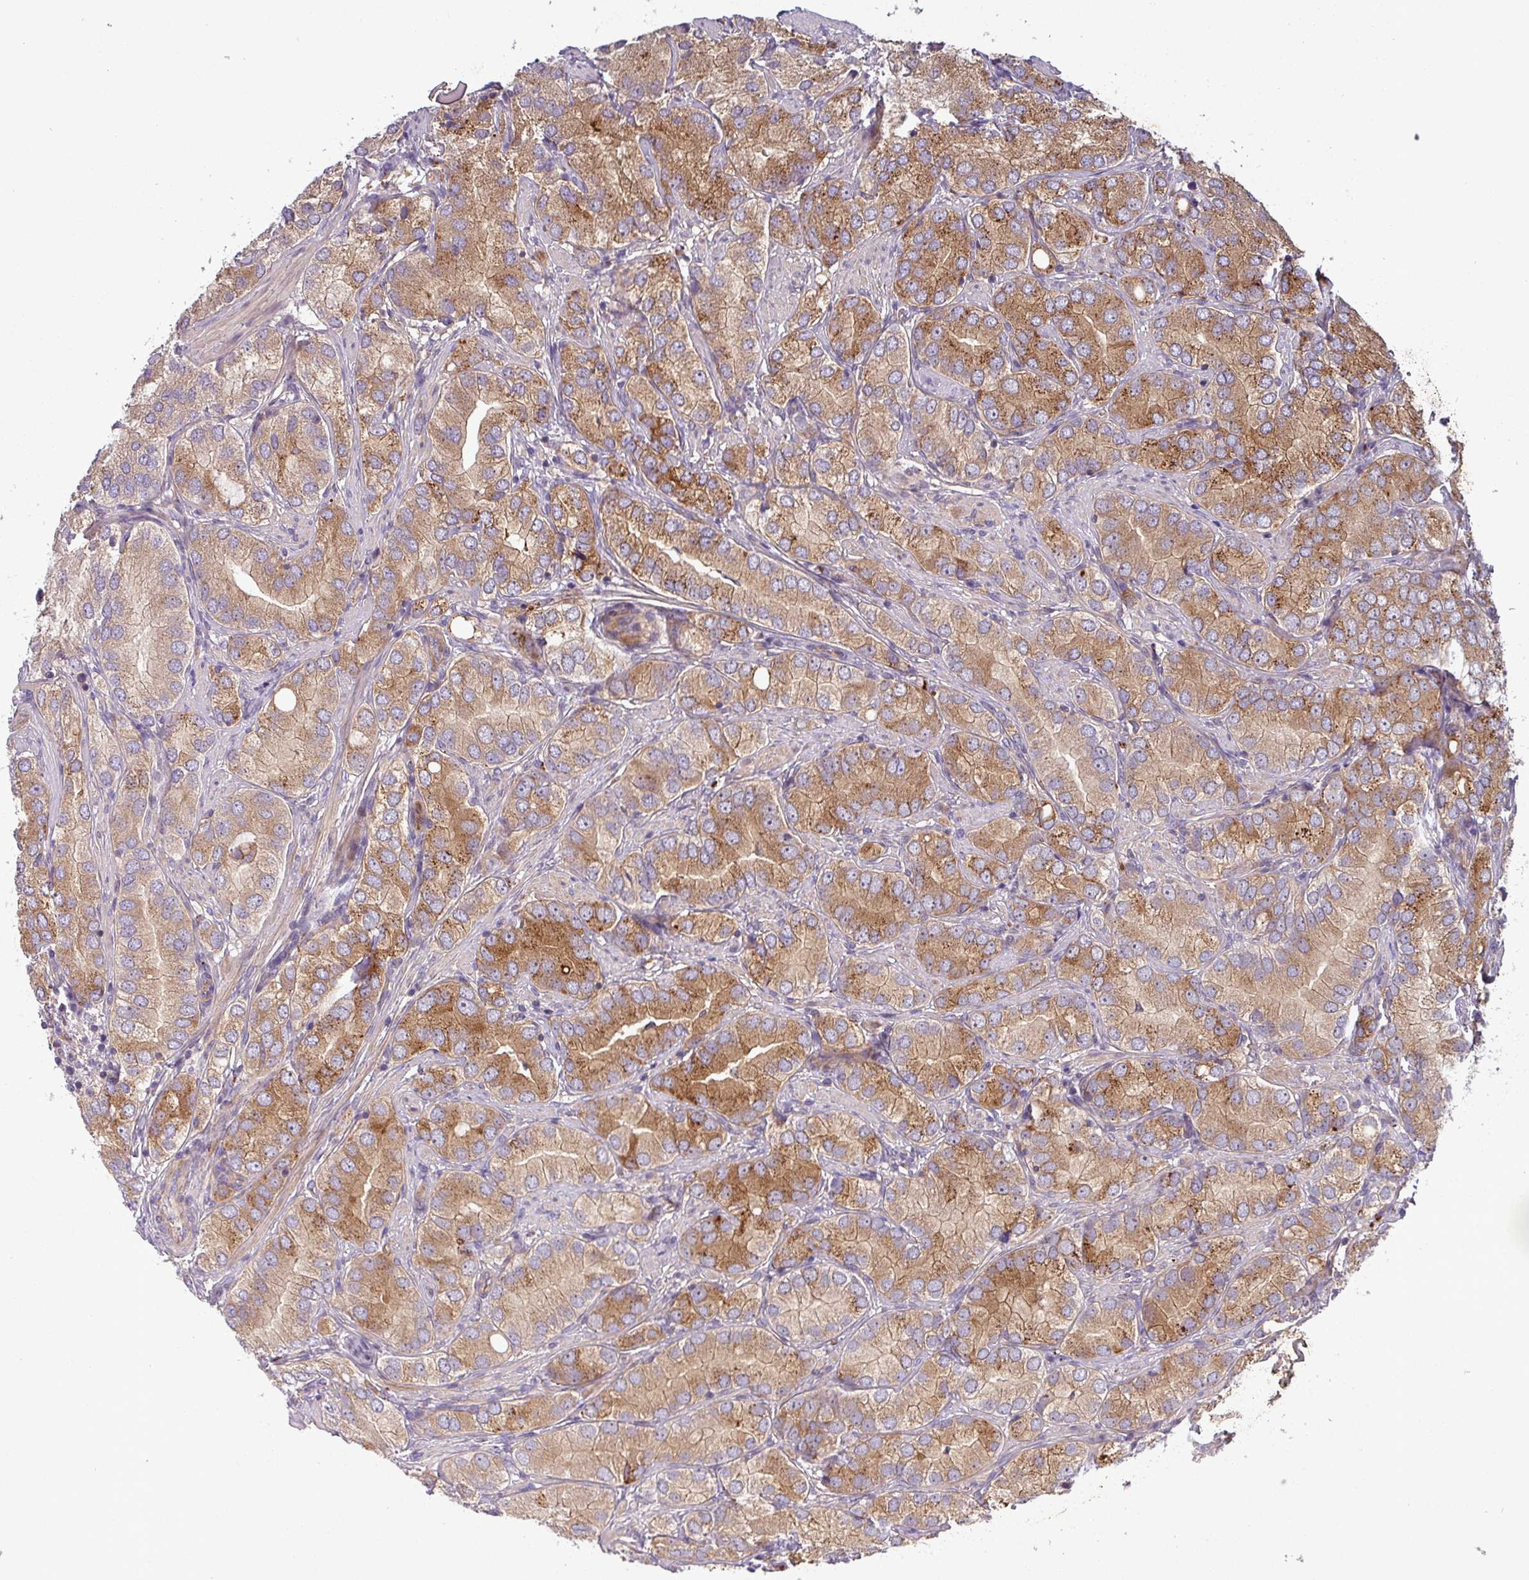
{"staining": {"intensity": "moderate", "quantity": ">75%", "location": "cytoplasmic/membranous"}, "tissue": "prostate cancer", "cell_type": "Tumor cells", "image_type": "cancer", "snomed": [{"axis": "morphology", "description": "Adenocarcinoma, High grade"}, {"axis": "topography", "description": "Prostate"}], "caption": "Human prostate cancer stained with a protein marker demonstrates moderate staining in tumor cells.", "gene": "PUS1", "patient": {"sex": "male", "age": 82}}